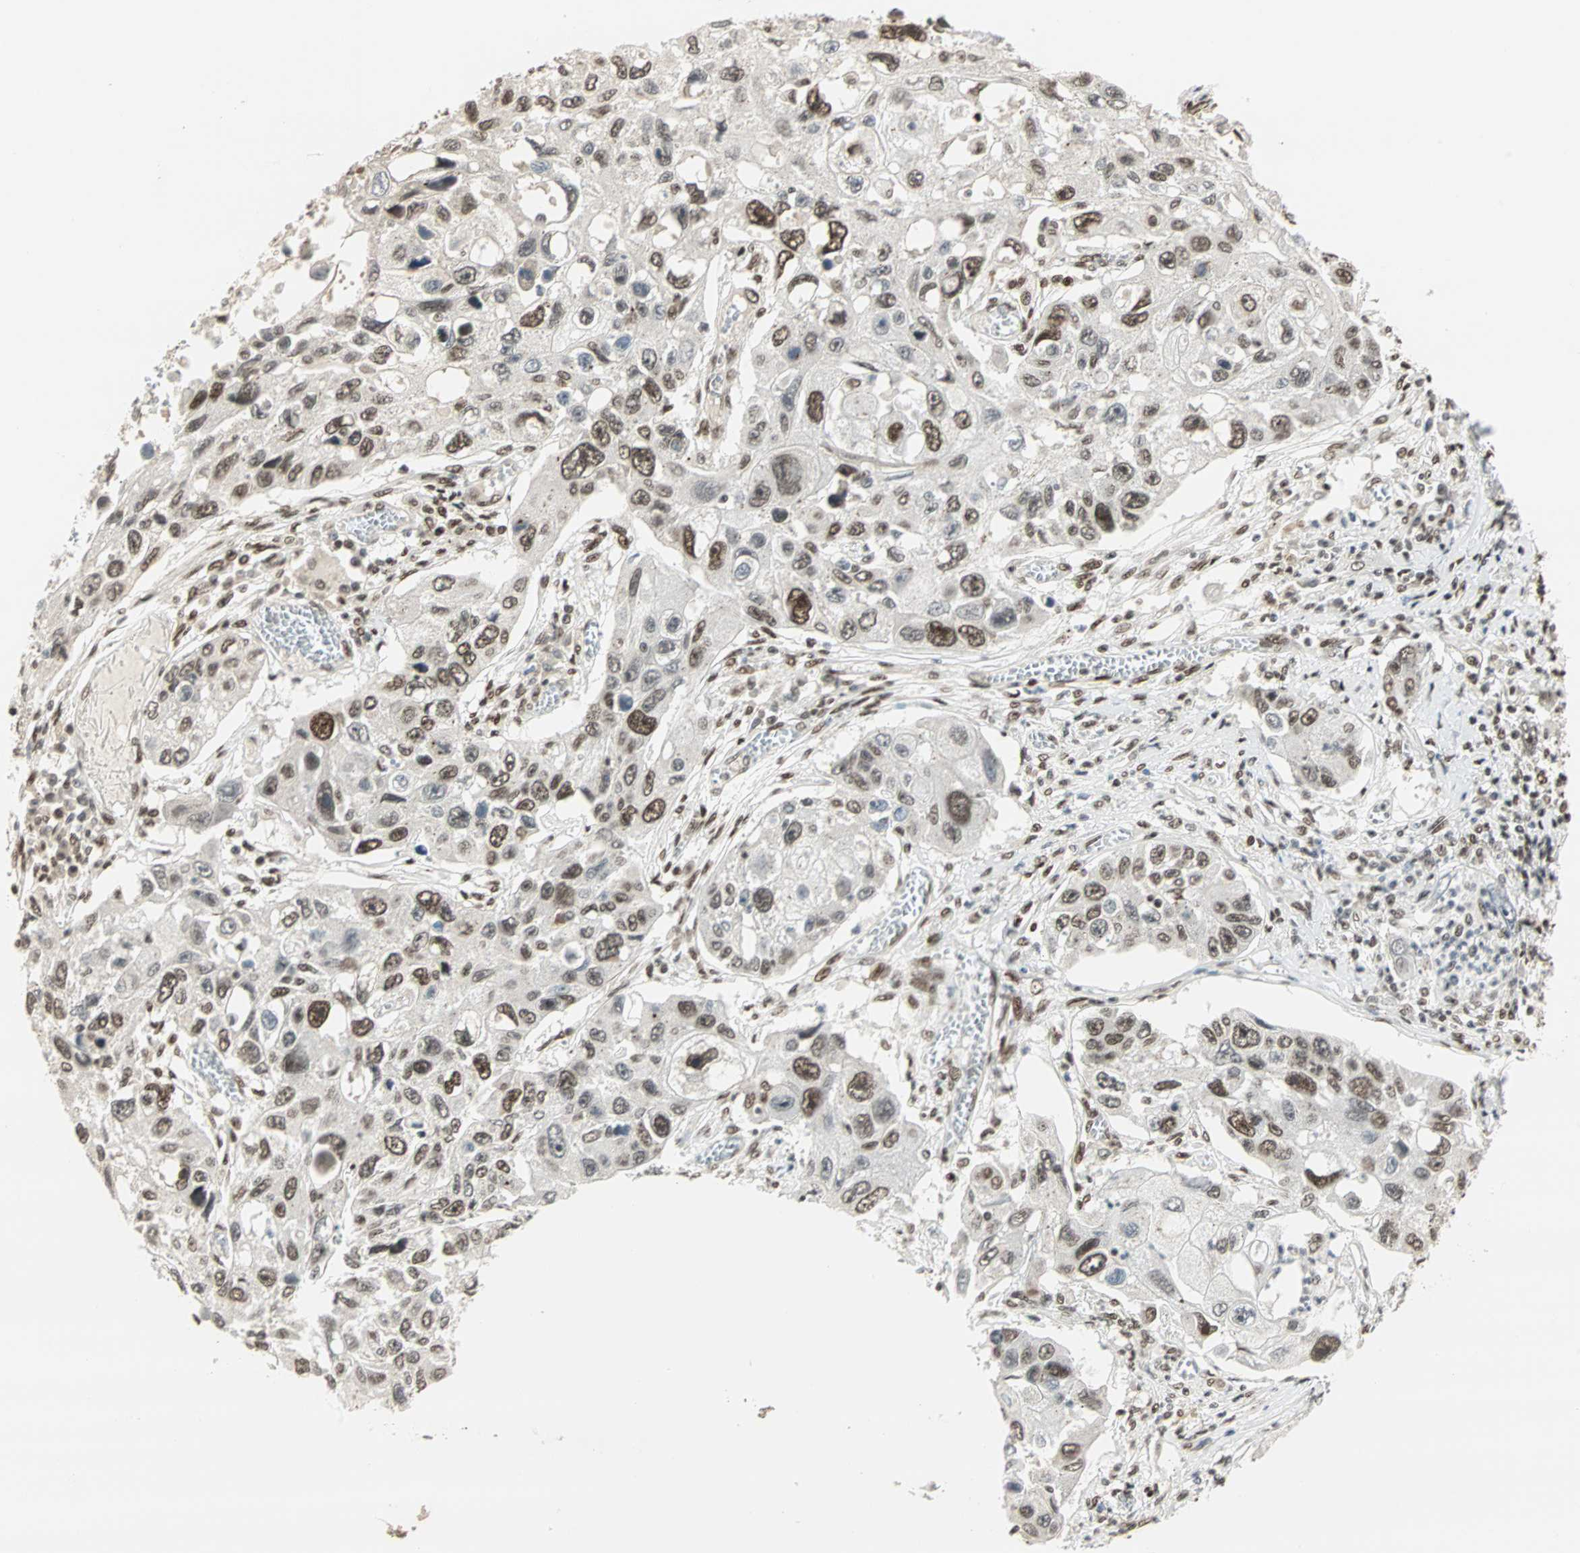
{"staining": {"intensity": "moderate", "quantity": ">75%", "location": "nuclear"}, "tissue": "lung cancer", "cell_type": "Tumor cells", "image_type": "cancer", "snomed": [{"axis": "morphology", "description": "Squamous cell carcinoma, NOS"}, {"axis": "topography", "description": "Lung"}], "caption": "This is an image of immunohistochemistry staining of lung cancer, which shows moderate expression in the nuclear of tumor cells.", "gene": "BLM", "patient": {"sex": "male", "age": 71}}